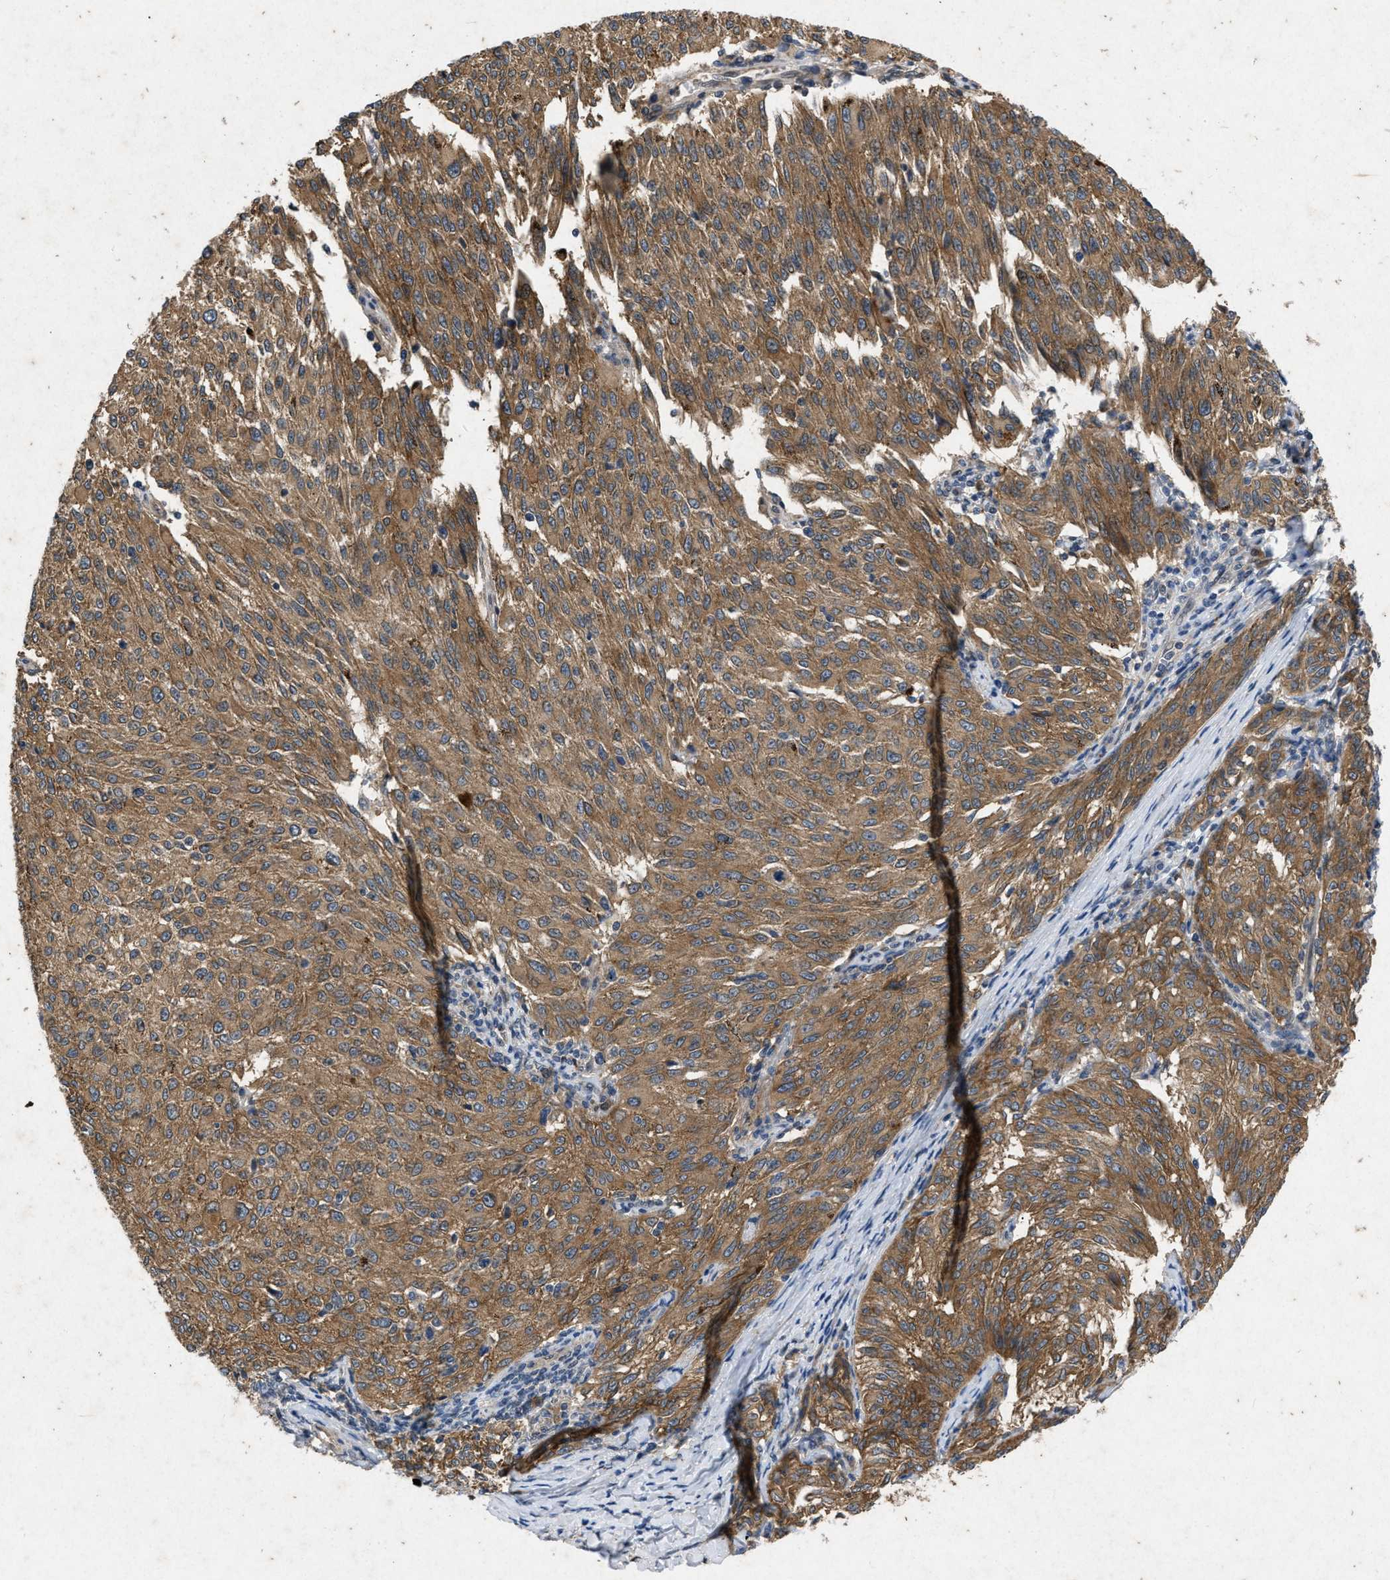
{"staining": {"intensity": "moderate", "quantity": ">75%", "location": "cytoplasmic/membranous"}, "tissue": "melanoma", "cell_type": "Tumor cells", "image_type": "cancer", "snomed": [{"axis": "morphology", "description": "Malignant melanoma, NOS"}, {"axis": "topography", "description": "Skin"}], "caption": "Melanoma stained with DAB immunohistochemistry shows medium levels of moderate cytoplasmic/membranous staining in approximately >75% of tumor cells.", "gene": "PRKG2", "patient": {"sex": "female", "age": 72}}